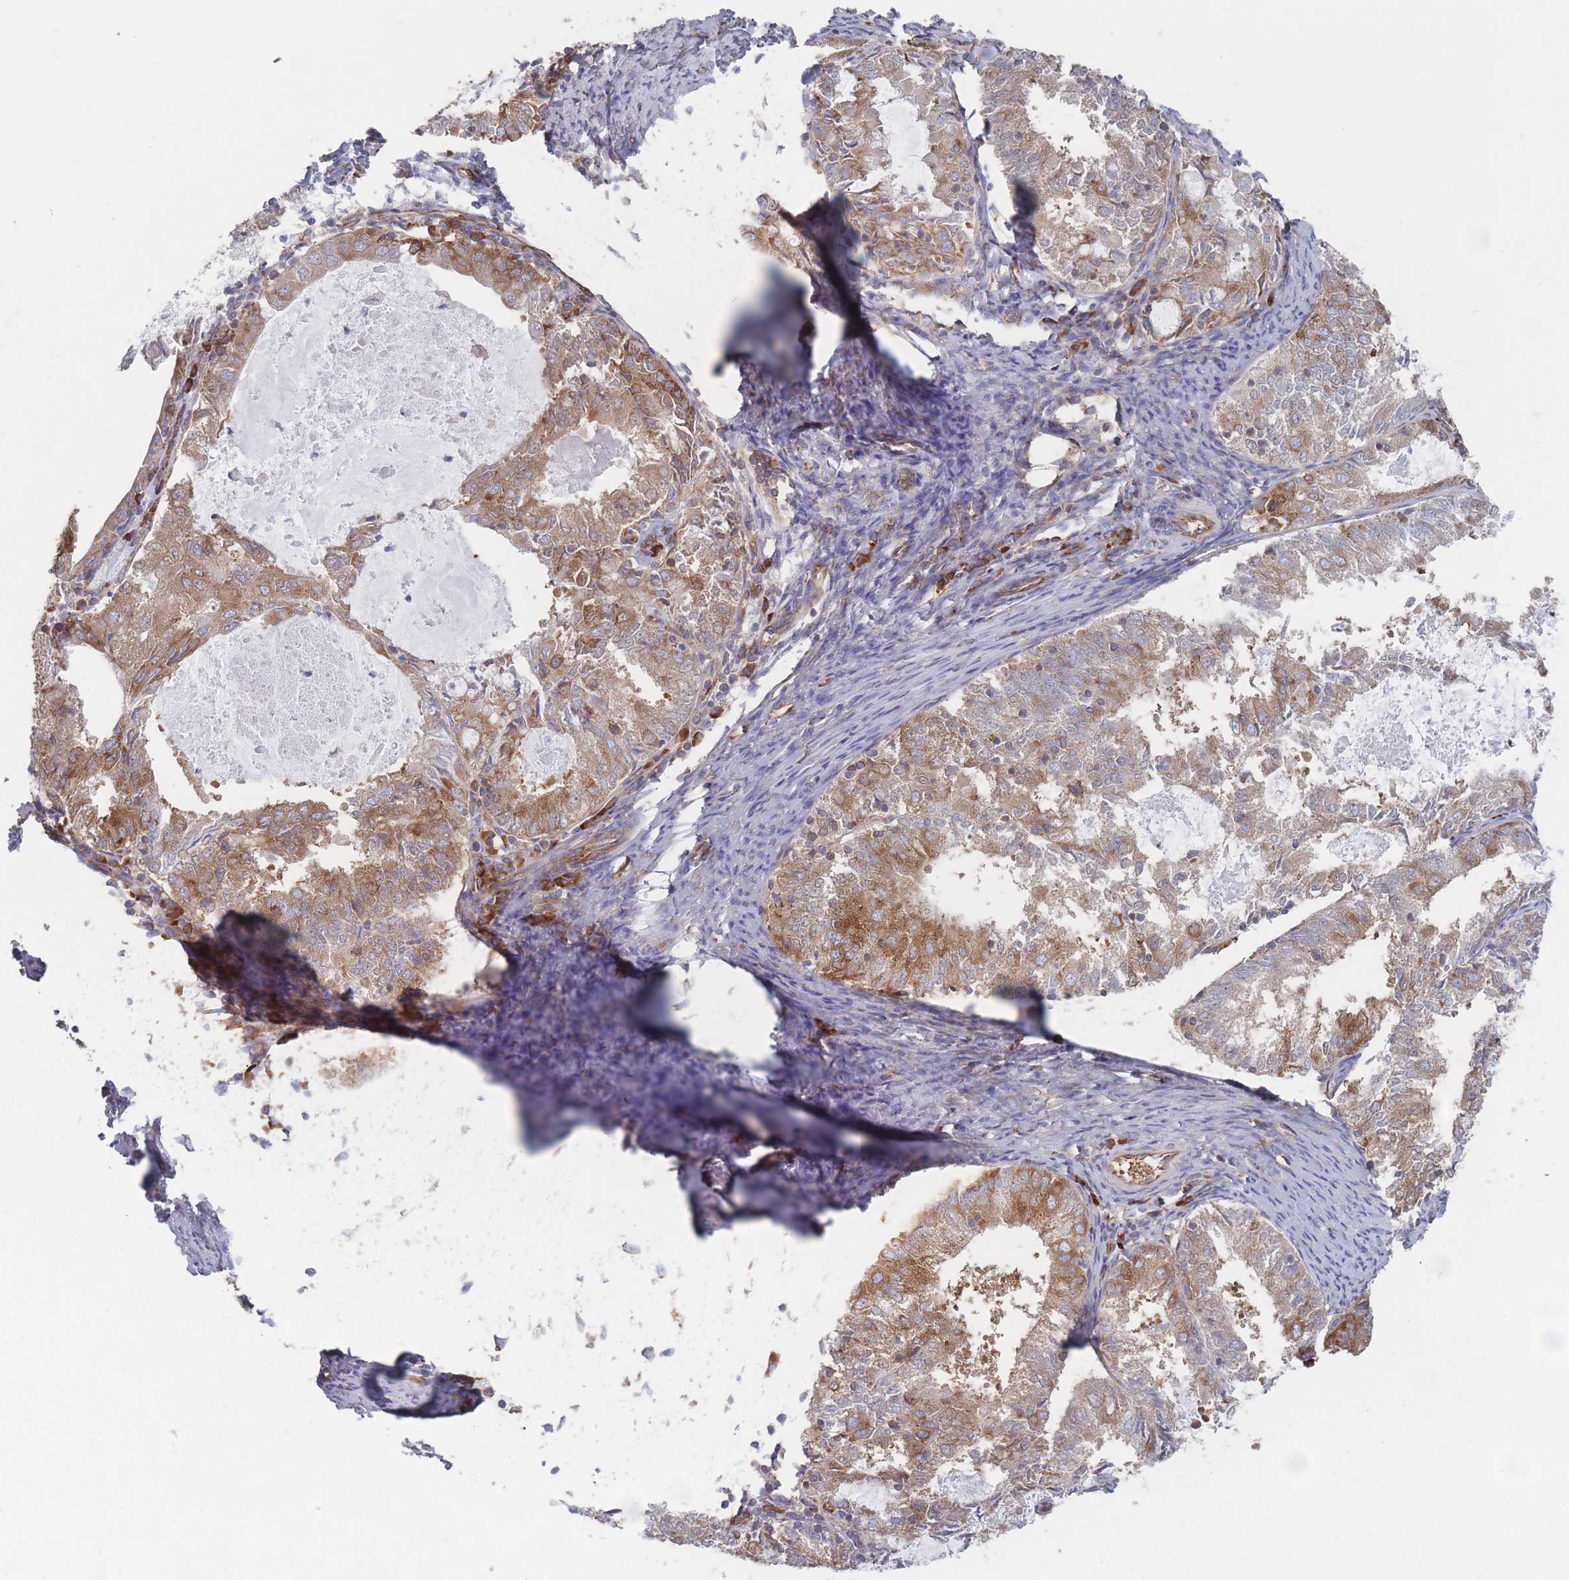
{"staining": {"intensity": "moderate", "quantity": ">75%", "location": "cytoplasmic/membranous"}, "tissue": "endometrial cancer", "cell_type": "Tumor cells", "image_type": "cancer", "snomed": [{"axis": "morphology", "description": "Adenocarcinoma, NOS"}, {"axis": "topography", "description": "Endometrium"}], "caption": "Human endometrial adenocarcinoma stained with a brown dye demonstrates moderate cytoplasmic/membranous positive staining in about >75% of tumor cells.", "gene": "EEF1B2", "patient": {"sex": "female", "age": 57}}